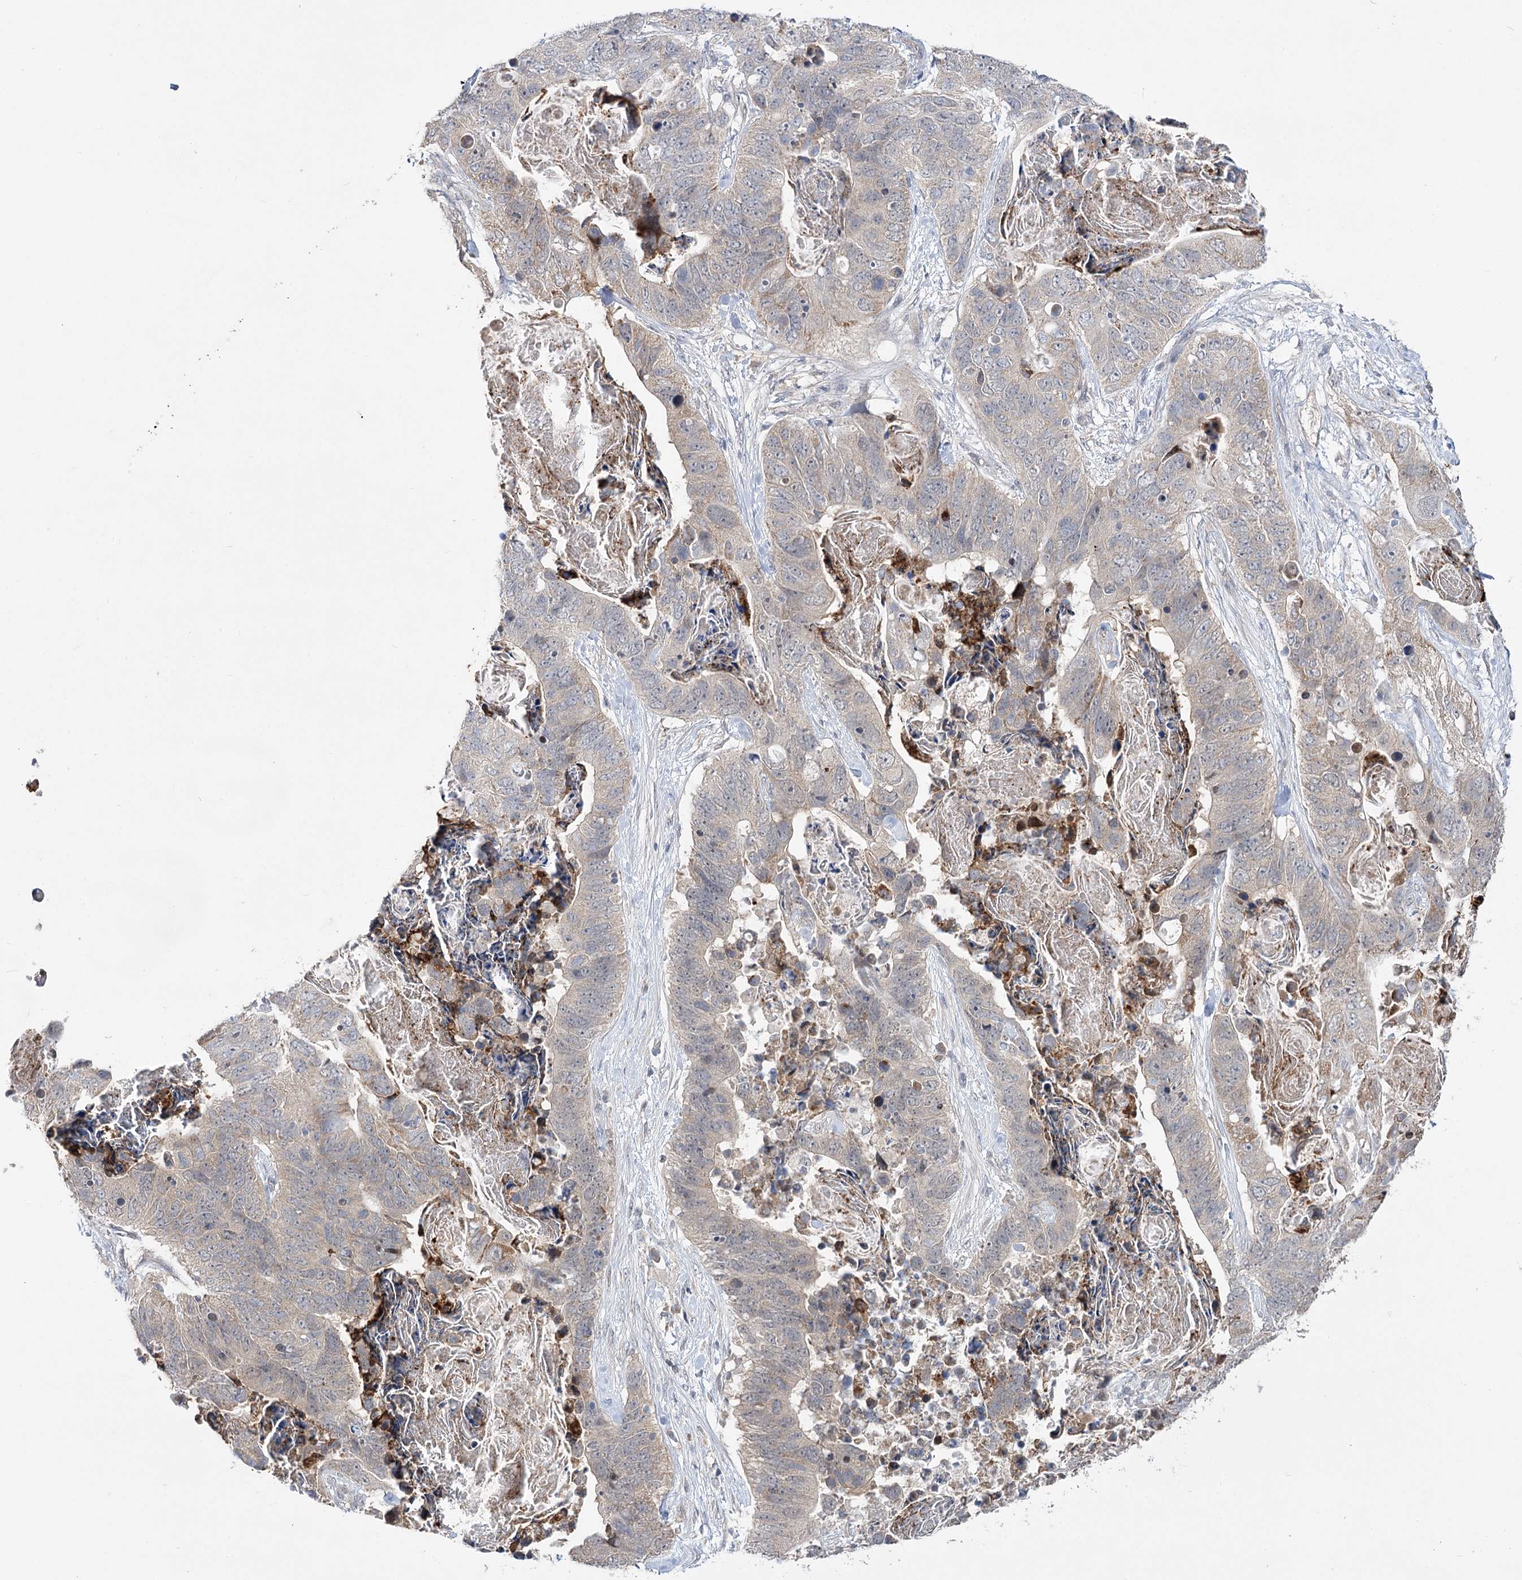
{"staining": {"intensity": "moderate", "quantity": "<25%", "location": "cytoplasmic/membranous"}, "tissue": "stomach cancer", "cell_type": "Tumor cells", "image_type": "cancer", "snomed": [{"axis": "morphology", "description": "Adenocarcinoma, NOS"}, {"axis": "topography", "description": "Stomach"}], "caption": "Stomach cancer tissue exhibits moderate cytoplasmic/membranous staining in approximately <25% of tumor cells", "gene": "PHYHIPL", "patient": {"sex": "female", "age": 89}}